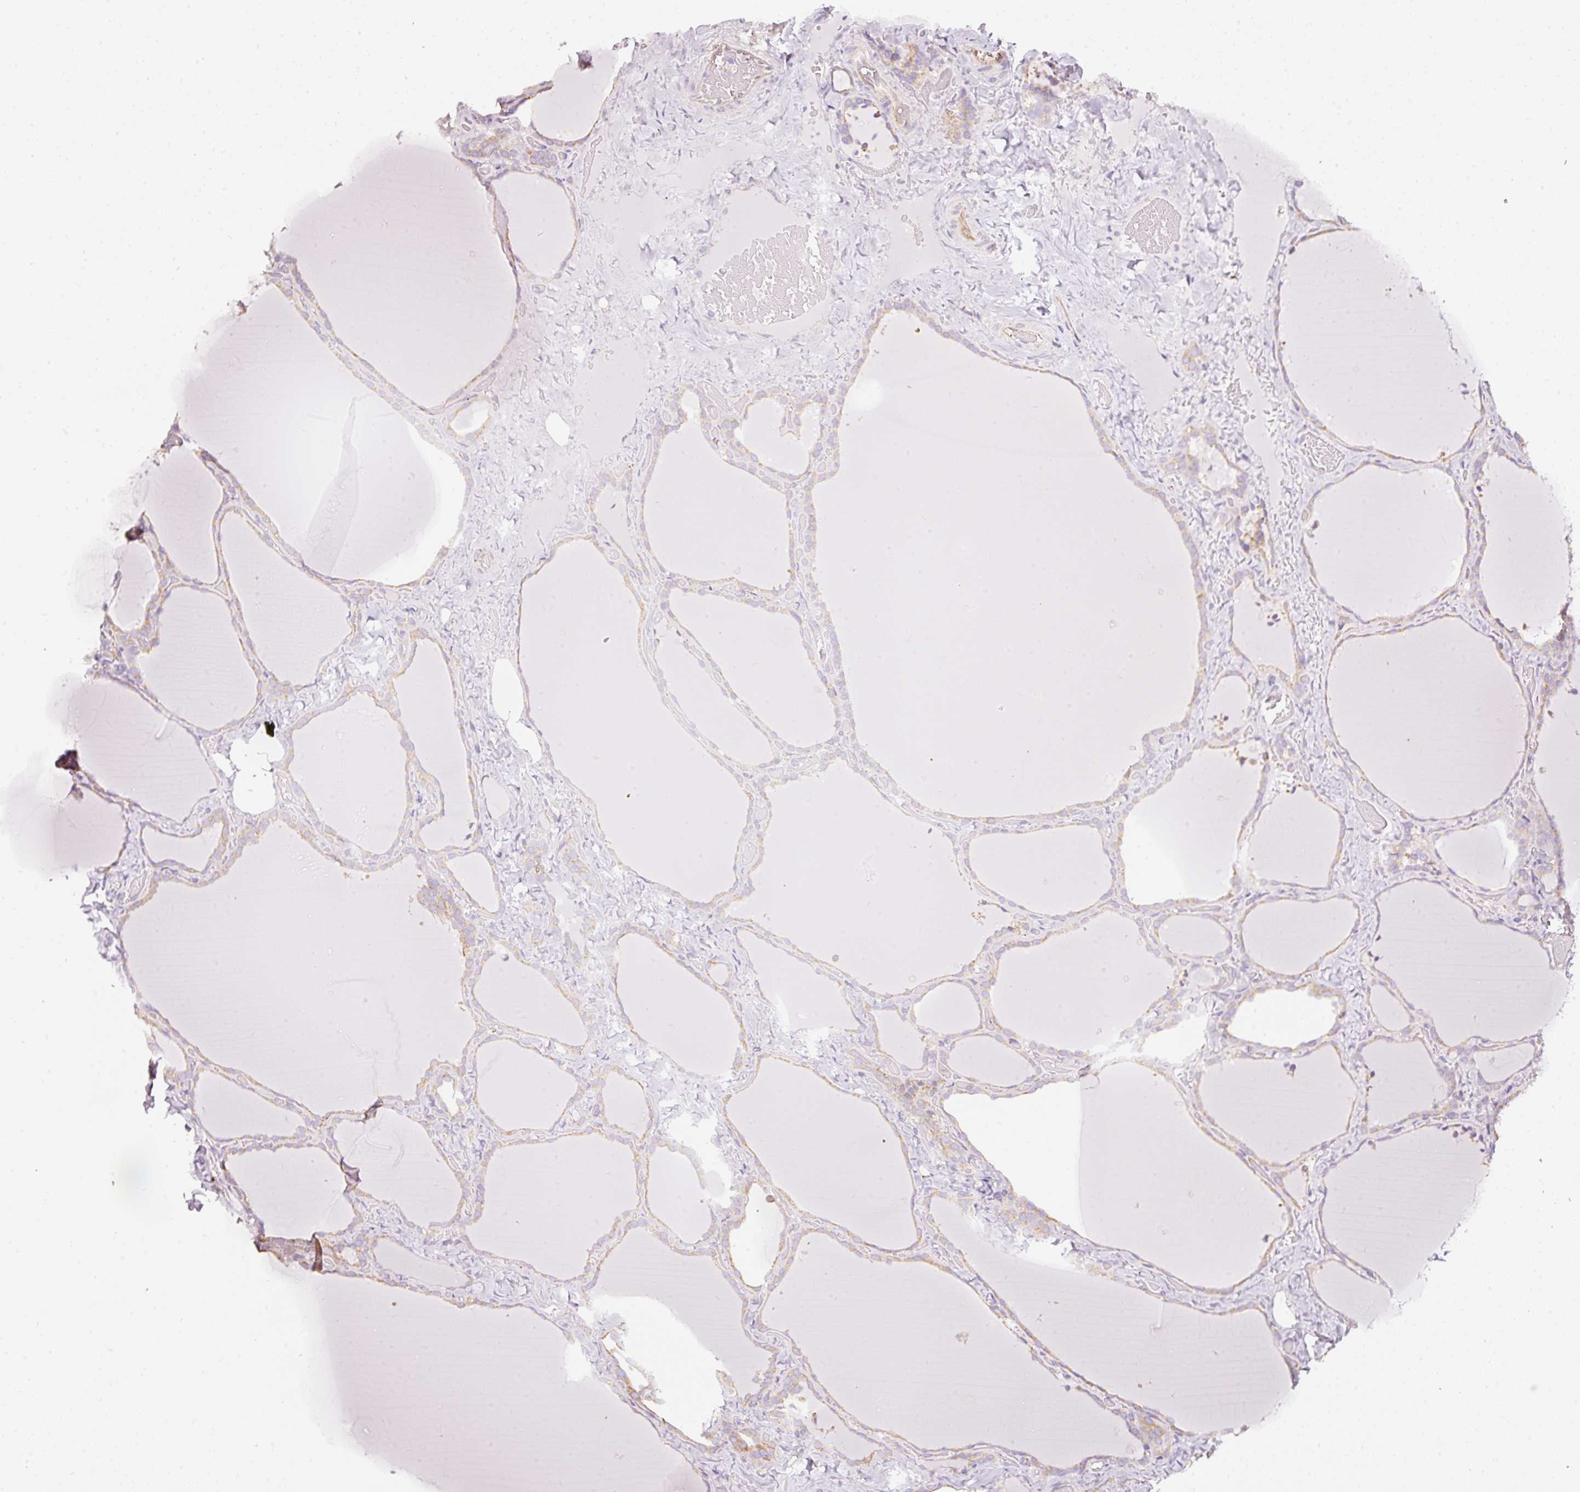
{"staining": {"intensity": "weak", "quantity": "25%-75%", "location": "cytoplasmic/membranous"}, "tissue": "thyroid gland", "cell_type": "Glandular cells", "image_type": "normal", "snomed": [{"axis": "morphology", "description": "Normal tissue, NOS"}, {"axis": "topography", "description": "Thyroid gland"}], "caption": "This image displays unremarkable thyroid gland stained with immunohistochemistry to label a protein in brown. The cytoplasmic/membranous of glandular cells show weak positivity for the protein. Nuclei are counter-stained blue.", "gene": "GCG", "patient": {"sex": "female", "age": 22}}